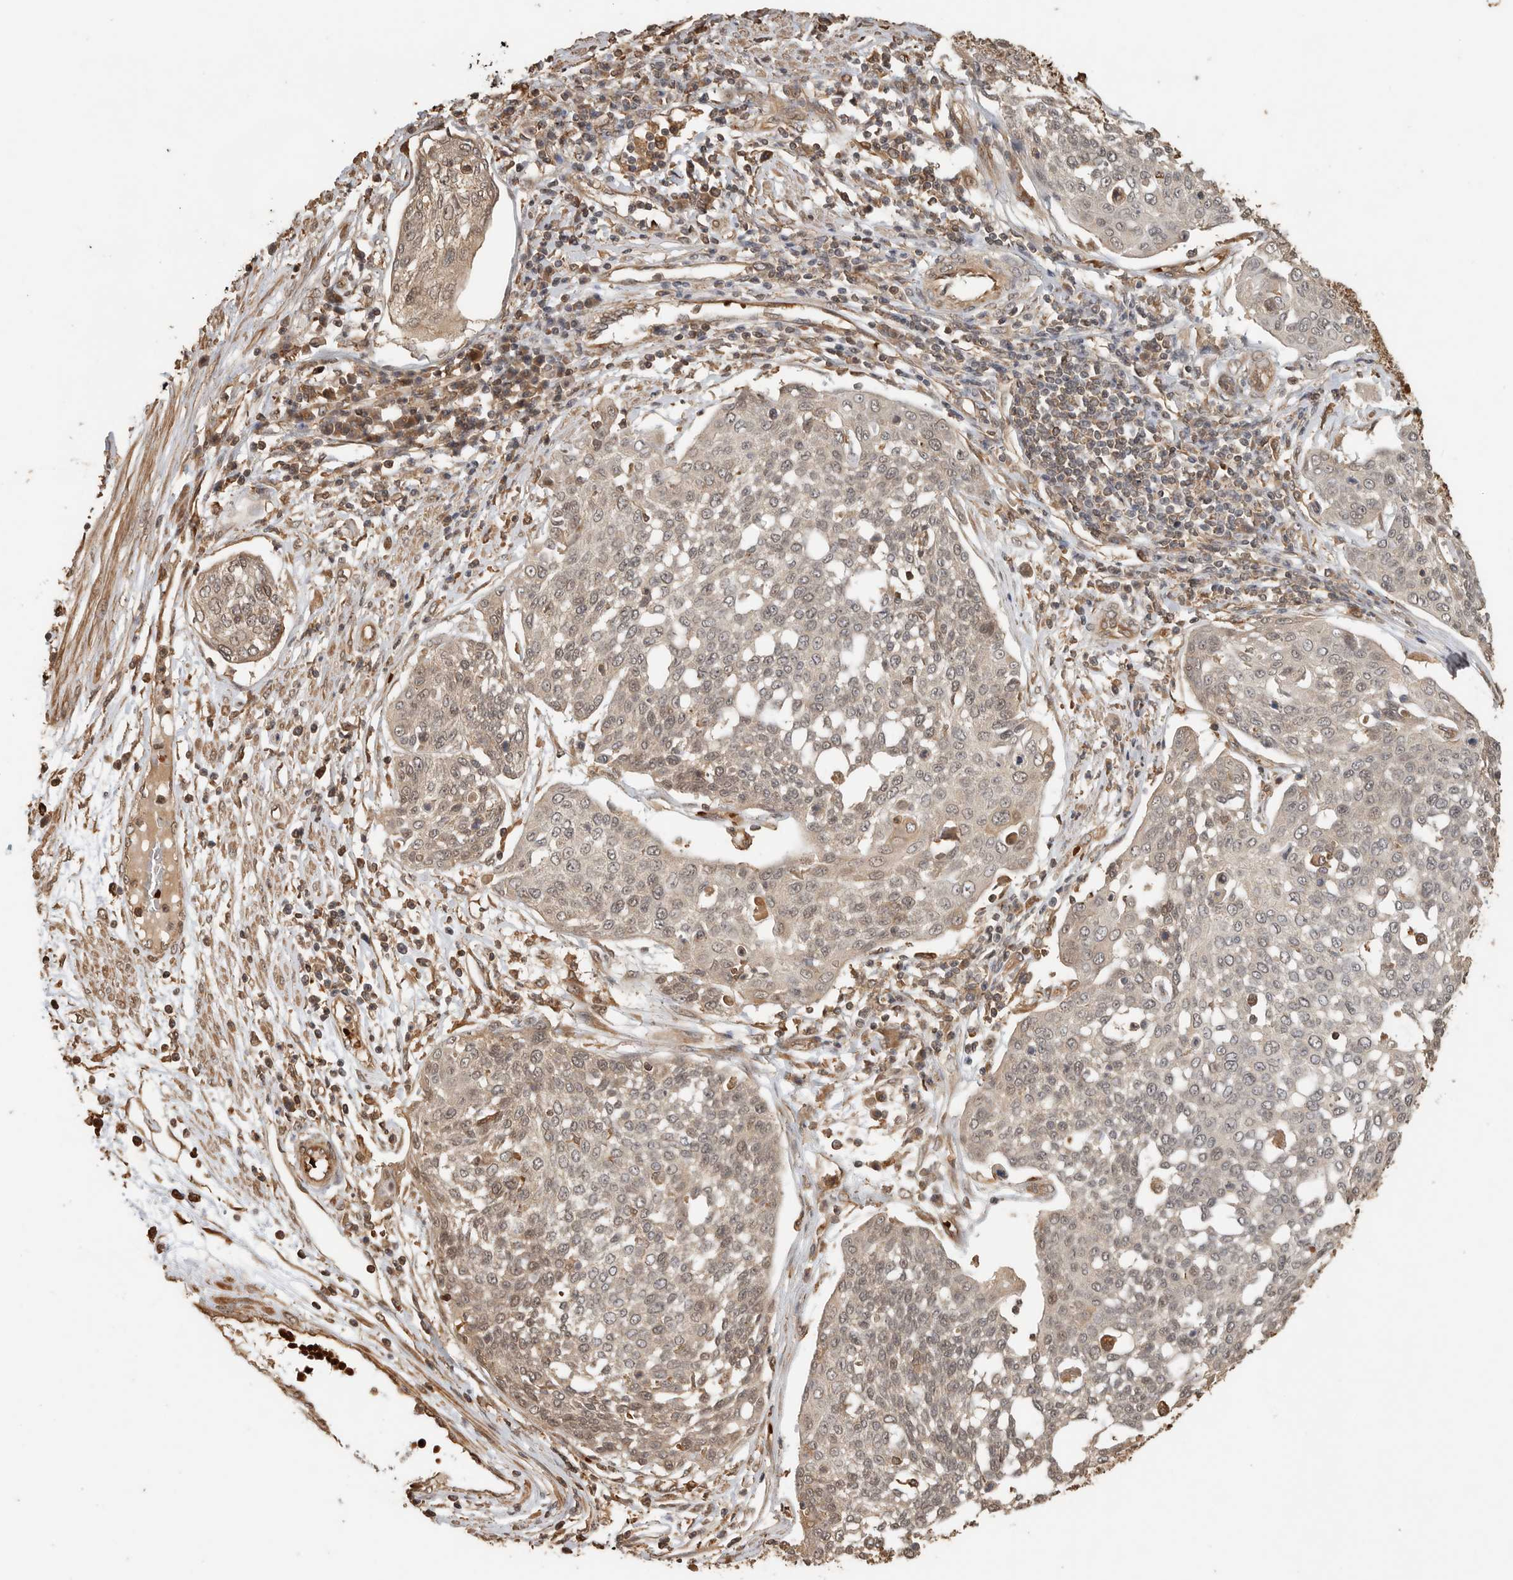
{"staining": {"intensity": "weak", "quantity": "25%-75%", "location": "cytoplasmic/membranous"}, "tissue": "cervical cancer", "cell_type": "Tumor cells", "image_type": "cancer", "snomed": [{"axis": "morphology", "description": "Squamous cell carcinoma, NOS"}, {"axis": "topography", "description": "Cervix"}], "caption": "Tumor cells reveal low levels of weak cytoplasmic/membranous positivity in approximately 25%-75% of cells in human squamous cell carcinoma (cervical).", "gene": "OTUD6B", "patient": {"sex": "female", "age": 34}}